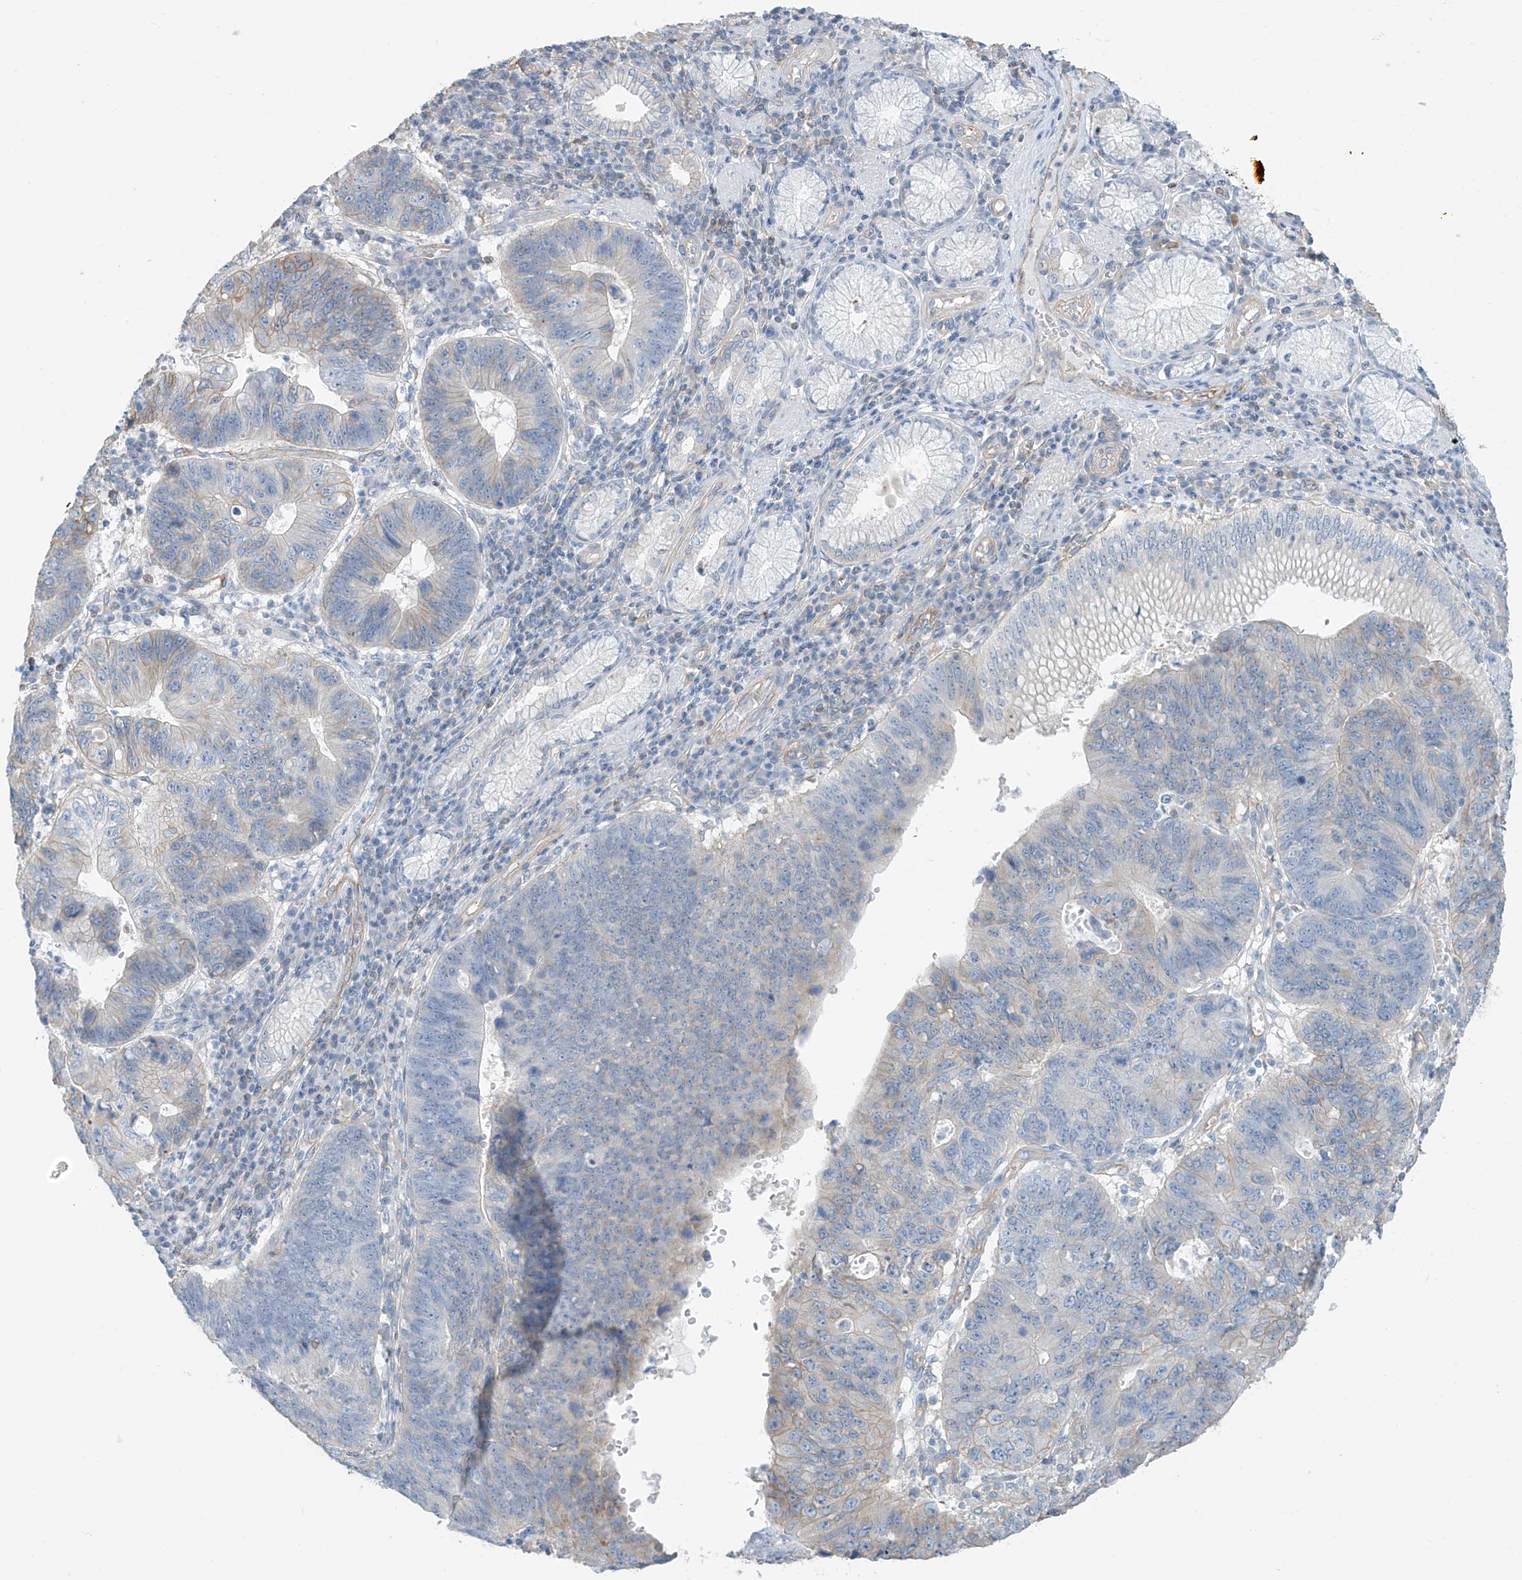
{"staining": {"intensity": "weak", "quantity": "<25%", "location": "cytoplasmic/membranous"}, "tissue": "stomach cancer", "cell_type": "Tumor cells", "image_type": "cancer", "snomed": [{"axis": "morphology", "description": "Adenocarcinoma, NOS"}, {"axis": "topography", "description": "Stomach"}], "caption": "Stomach cancer stained for a protein using immunohistochemistry reveals no expression tumor cells.", "gene": "ZNF846", "patient": {"sex": "male", "age": 59}}